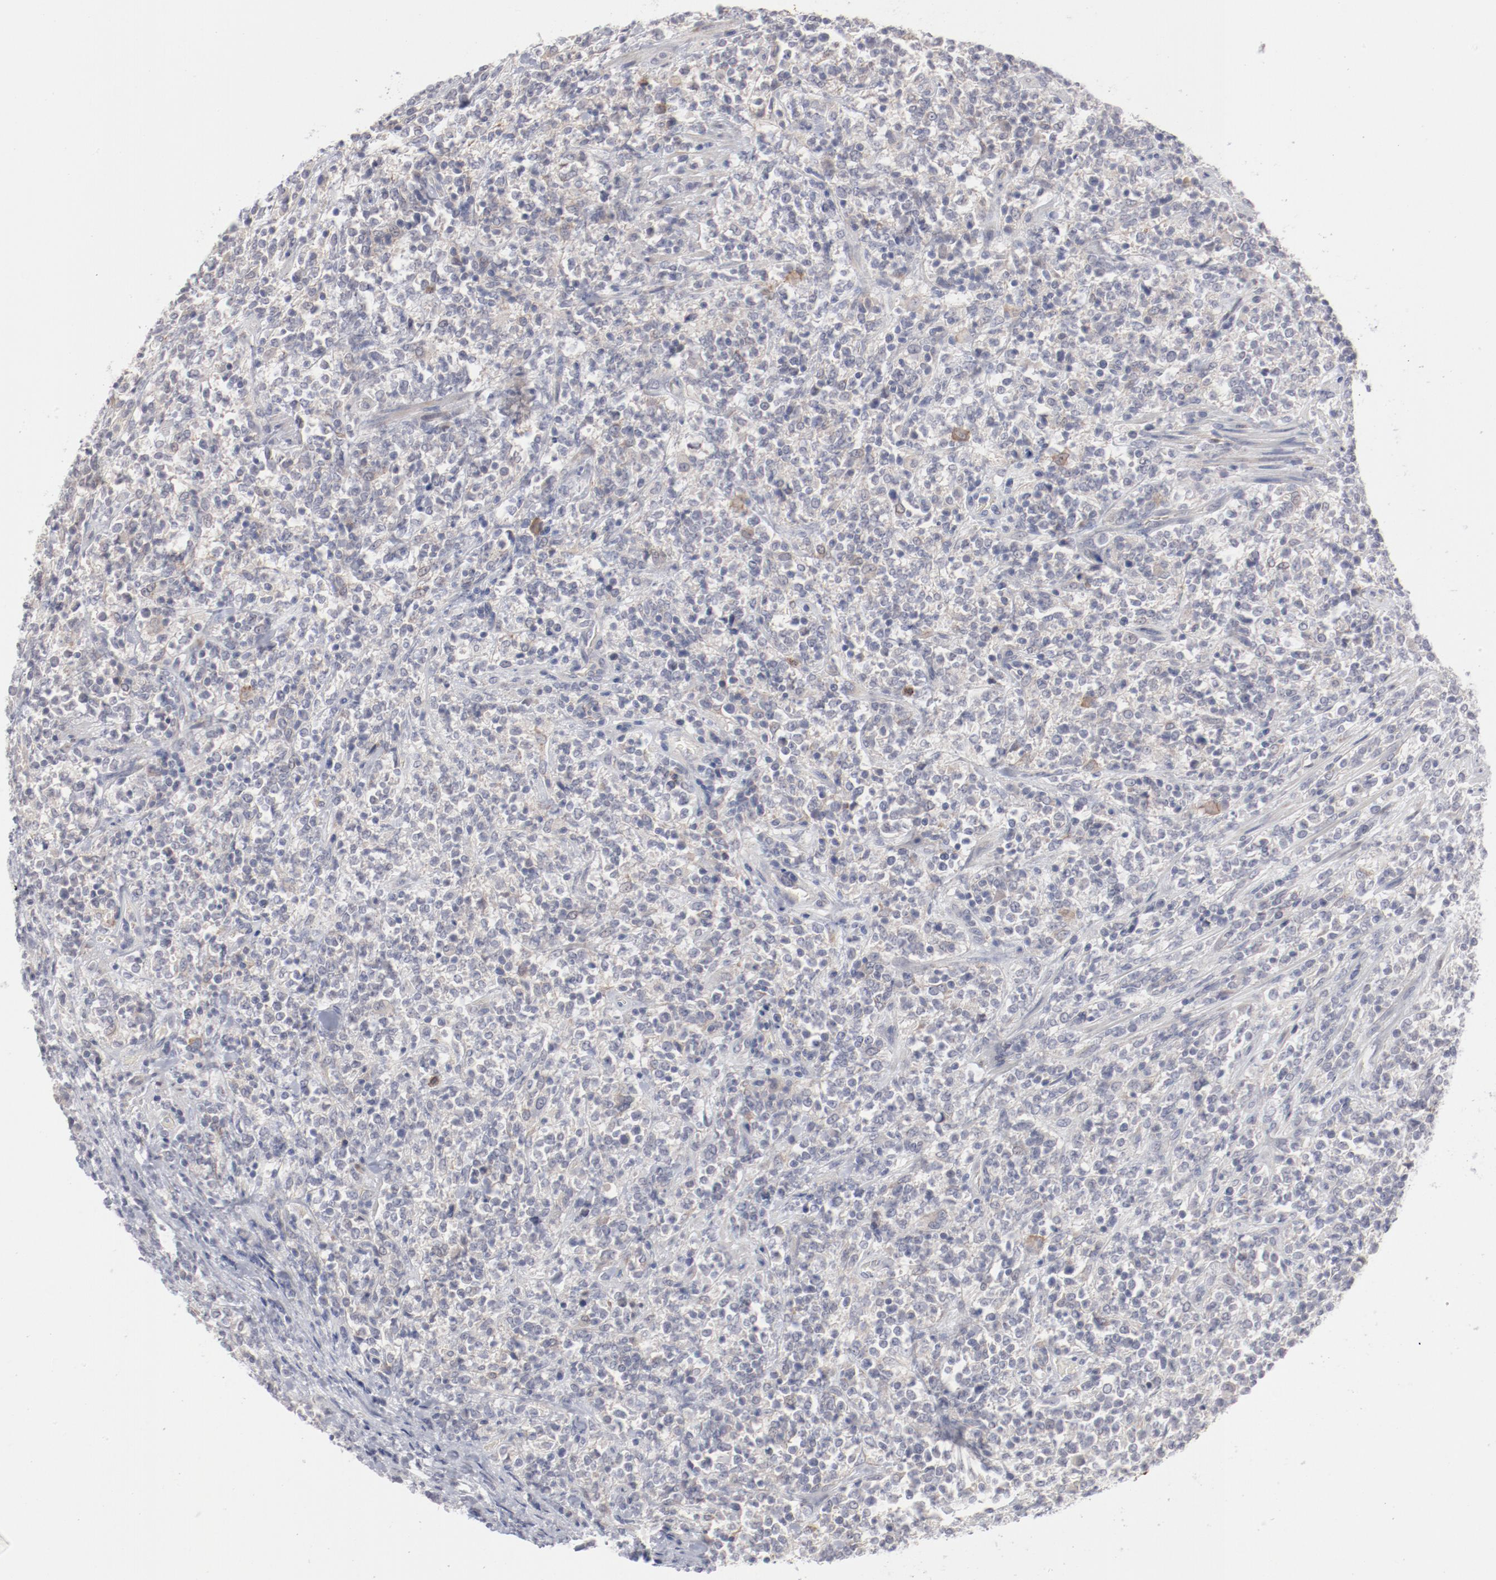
{"staining": {"intensity": "negative", "quantity": "none", "location": "none"}, "tissue": "lymphoma", "cell_type": "Tumor cells", "image_type": "cancer", "snomed": [{"axis": "morphology", "description": "Malignant lymphoma, non-Hodgkin's type, High grade"}, {"axis": "topography", "description": "Soft tissue"}], "caption": "Immunohistochemical staining of human malignant lymphoma, non-Hodgkin's type (high-grade) displays no significant staining in tumor cells. (DAB (3,3'-diaminobenzidine) IHC visualized using brightfield microscopy, high magnification).", "gene": "SH3BGR", "patient": {"sex": "male", "age": 18}}